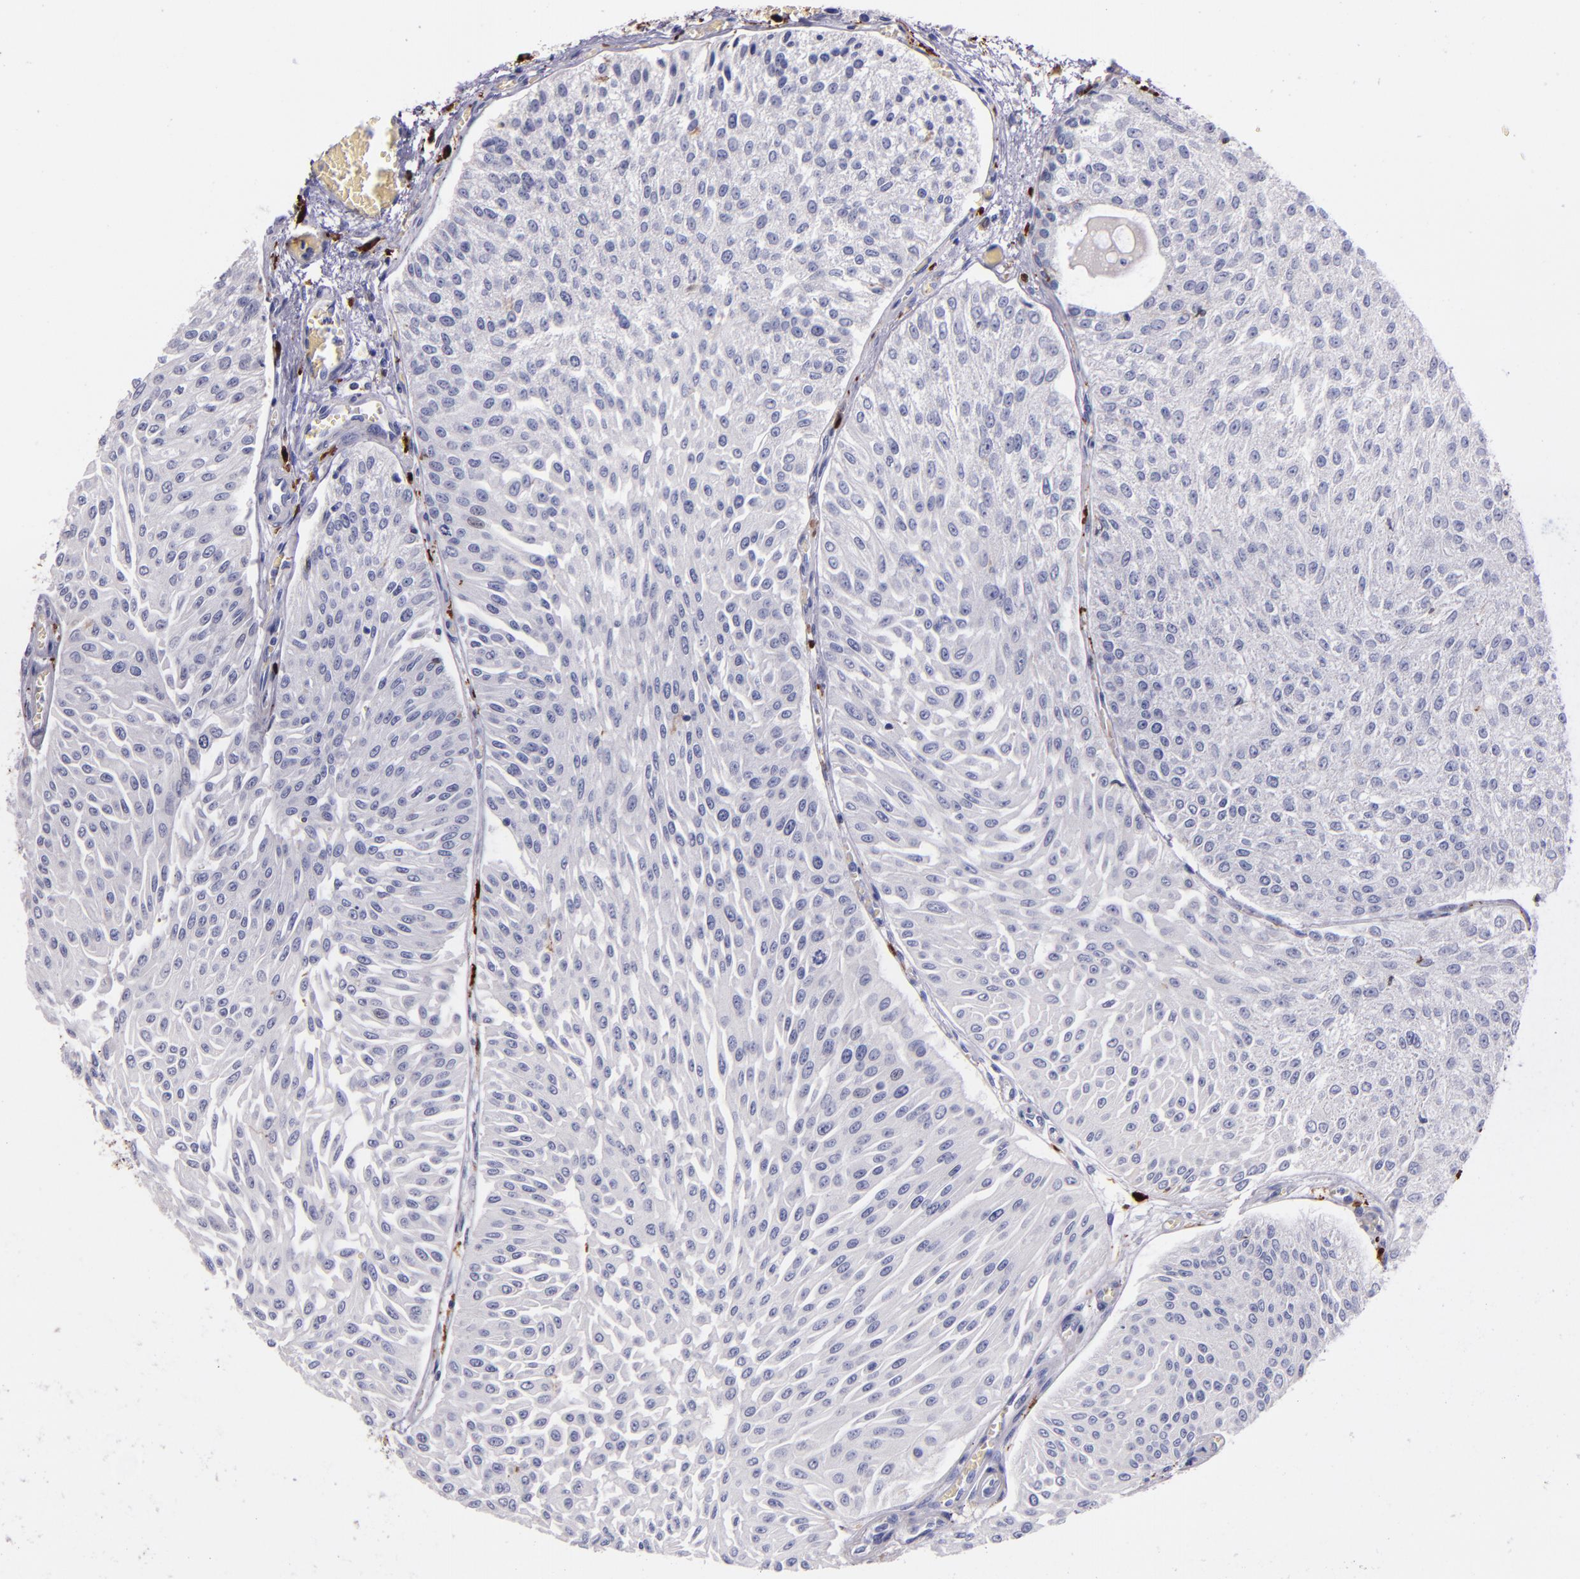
{"staining": {"intensity": "negative", "quantity": "none", "location": "none"}, "tissue": "urothelial cancer", "cell_type": "Tumor cells", "image_type": "cancer", "snomed": [{"axis": "morphology", "description": "Urothelial carcinoma, Low grade"}, {"axis": "topography", "description": "Urinary bladder"}], "caption": "This is a micrograph of immunohistochemistry staining of low-grade urothelial carcinoma, which shows no staining in tumor cells.", "gene": "F13A1", "patient": {"sex": "male", "age": 86}}